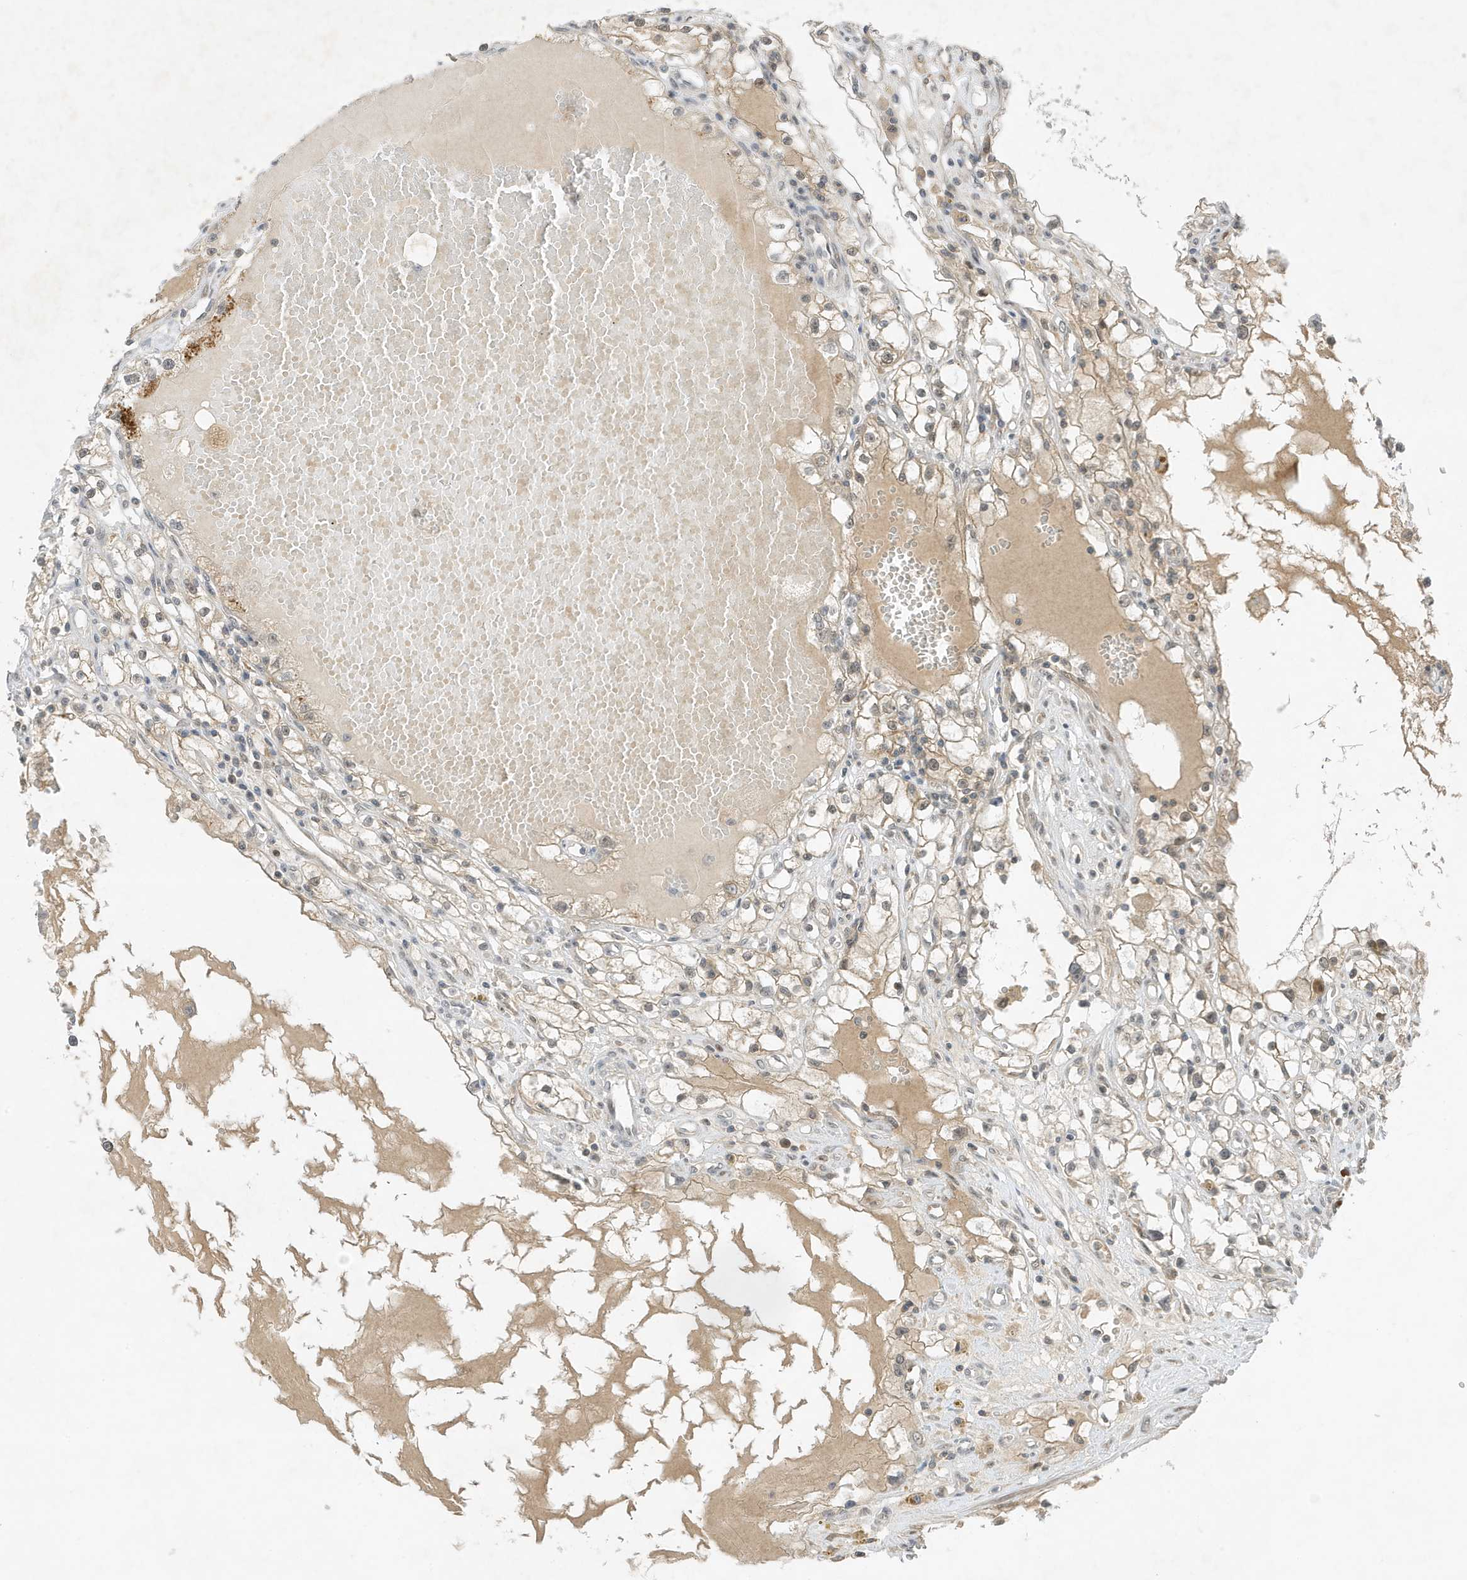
{"staining": {"intensity": "weak", "quantity": "25%-75%", "location": "cytoplasmic/membranous"}, "tissue": "renal cancer", "cell_type": "Tumor cells", "image_type": "cancer", "snomed": [{"axis": "morphology", "description": "Adenocarcinoma, NOS"}, {"axis": "topography", "description": "Kidney"}], "caption": "Weak cytoplasmic/membranous staining for a protein is appreciated in about 25%-75% of tumor cells of adenocarcinoma (renal) using immunohistochemistry.", "gene": "MAST3", "patient": {"sex": "male", "age": 56}}